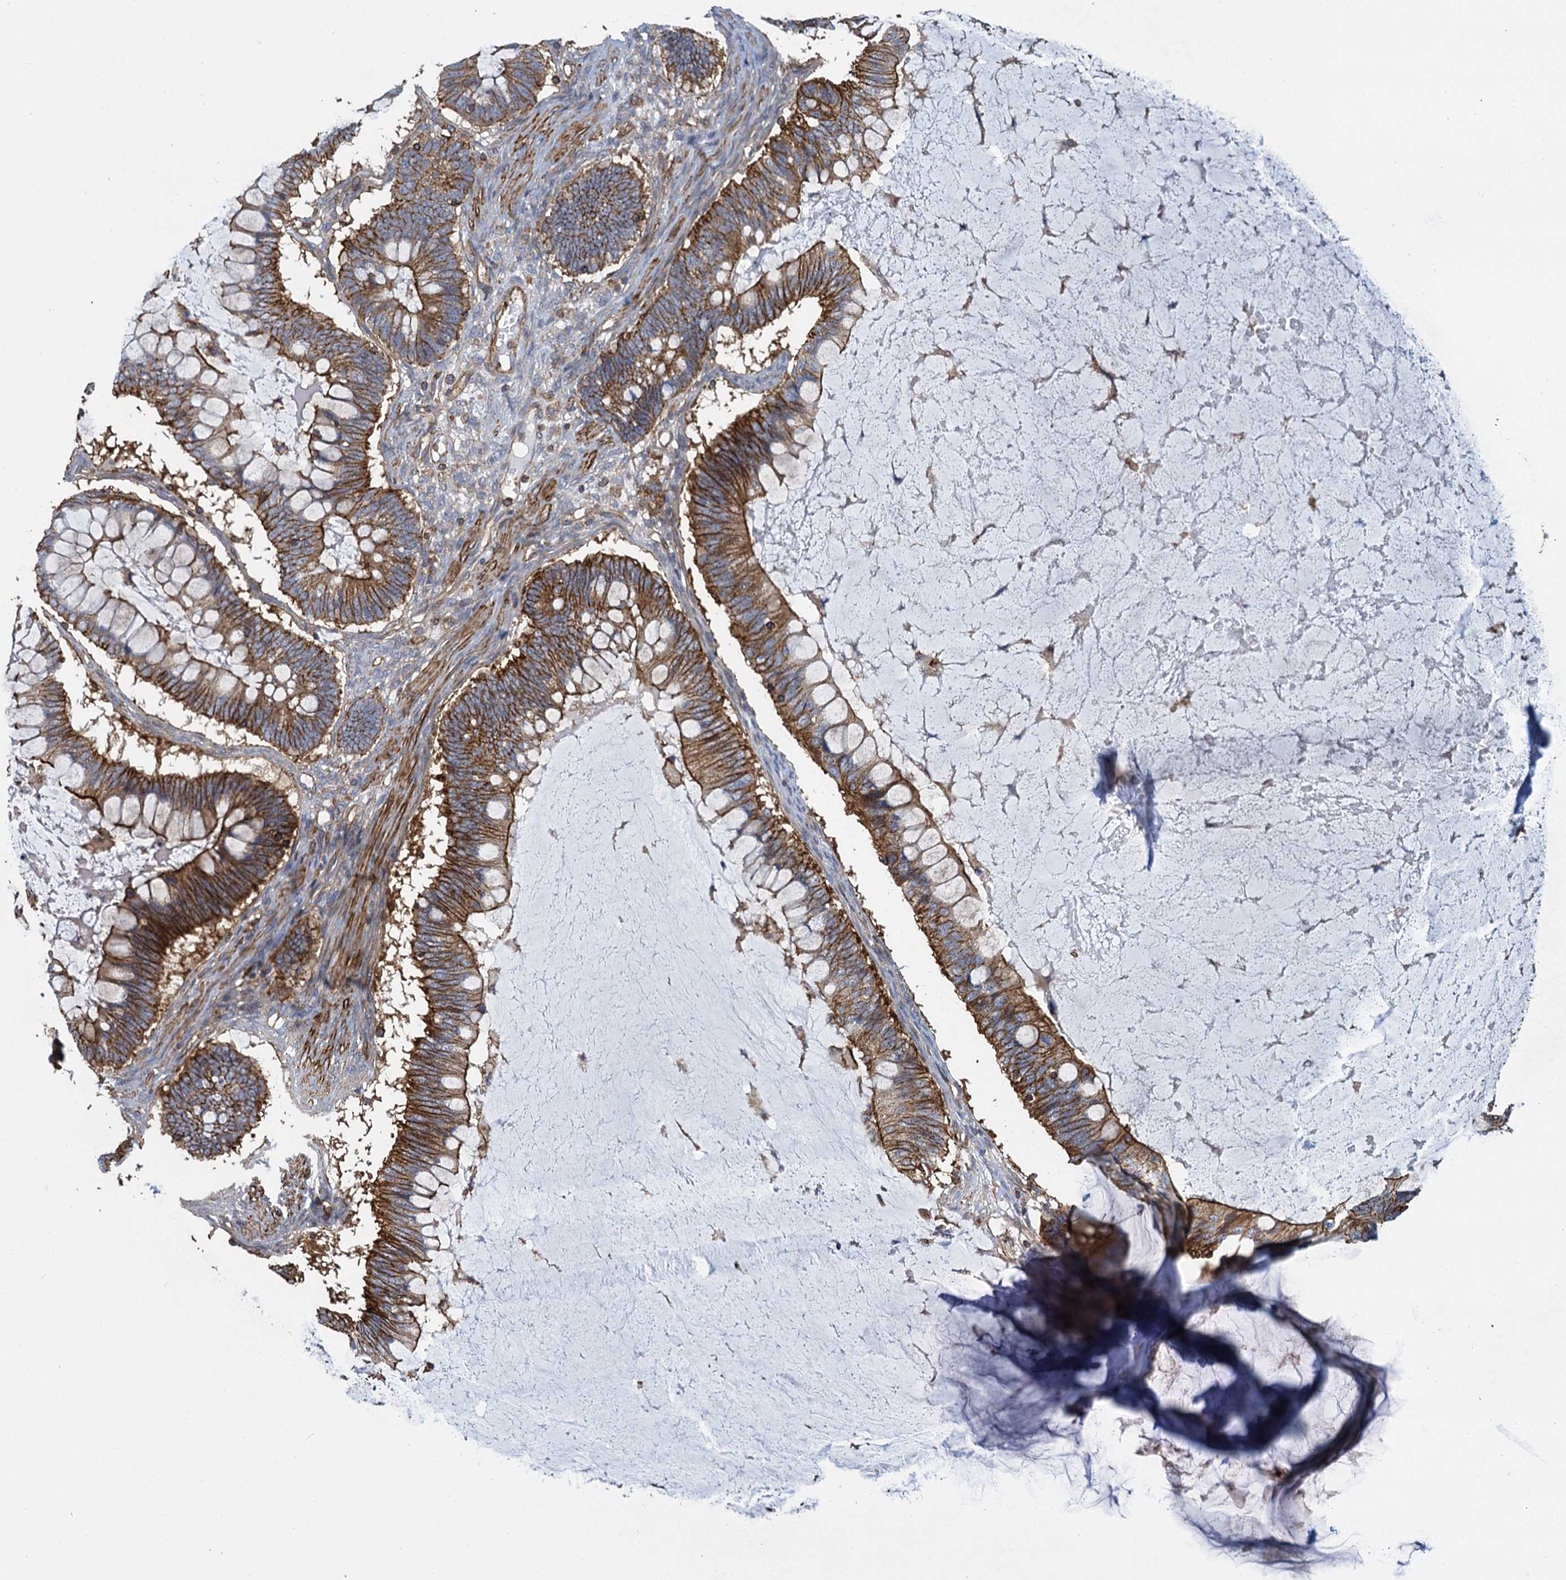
{"staining": {"intensity": "strong", "quantity": ">75%", "location": "cytoplasmic/membranous"}, "tissue": "ovarian cancer", "cell_type": "Tumor cells", "image_type": "cancer", "snomed": [{"axis": "morphology", "description": "Cystadenocarcinoma, mucinous, NOS"}, {"axis": "topography", "description": "Ovary"}], "caption": "Ovarian cancer (mucinous cystadenocarcinoma) stained with immunohistochemistry reveals strong cytoplasmic/membranous staining in about >75% of tumor cells.", "gene": "PROSER2", "patient": {"sex": "female", "age": 61}}